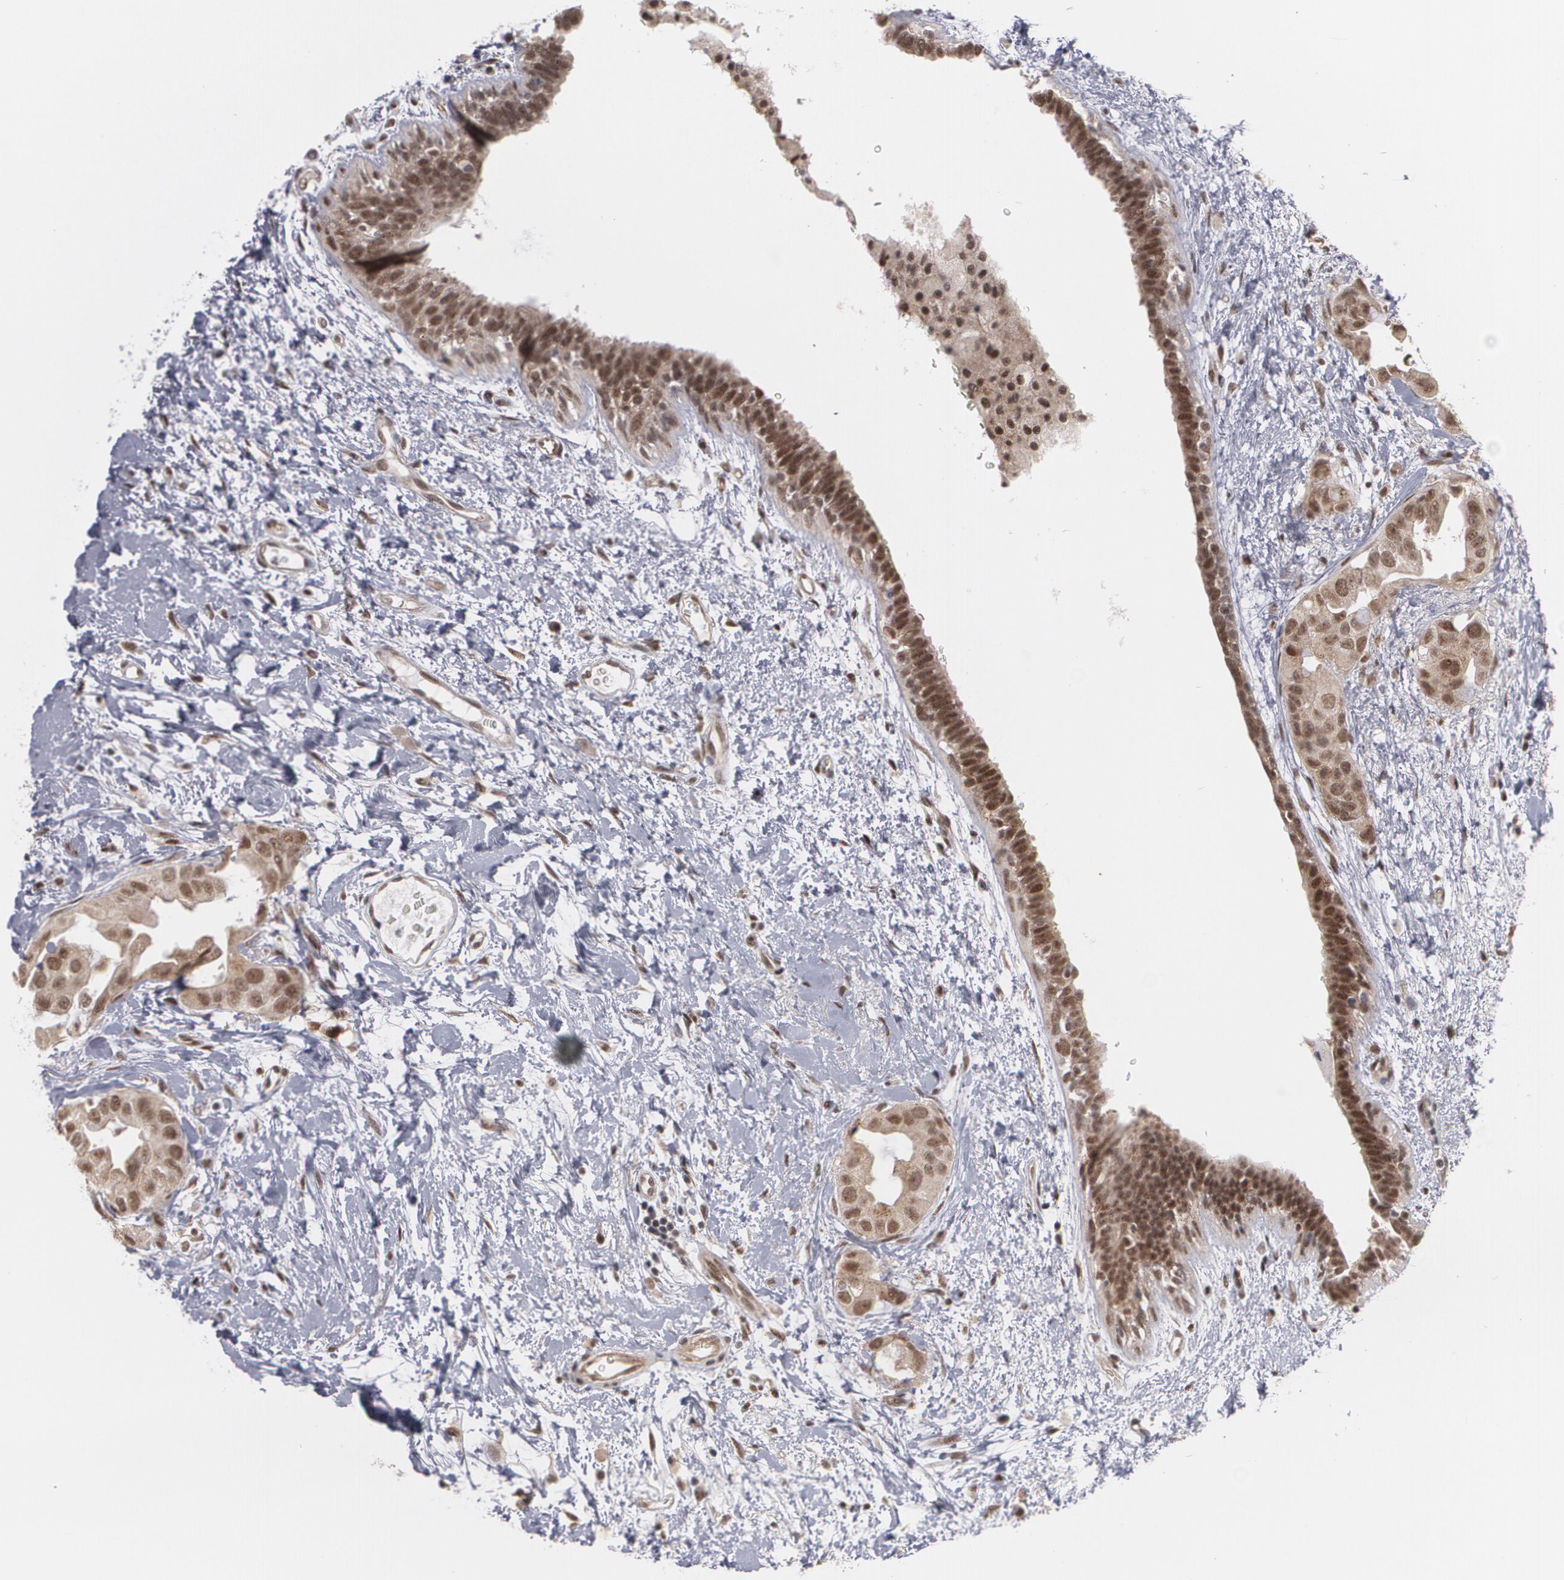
{"staining": {"intensity": "moderate", "quantity": ">75%", "location": "nuclear"}, "tissue": "breast cancer", "cell_type": "Tumor cells", "image_type": "cancer", "snomed": [{"axis": "morphology", "description": "Duct carcinoma"}, {"axis": "topography", "description": "Breast"}], "caption": "IHC of breast cancer shows medium levels of moderate nuclear staining in approximately >75% of tumor cells.", "gene": "ZNF75A", "patient": {"sex": "female", "age": 40}}